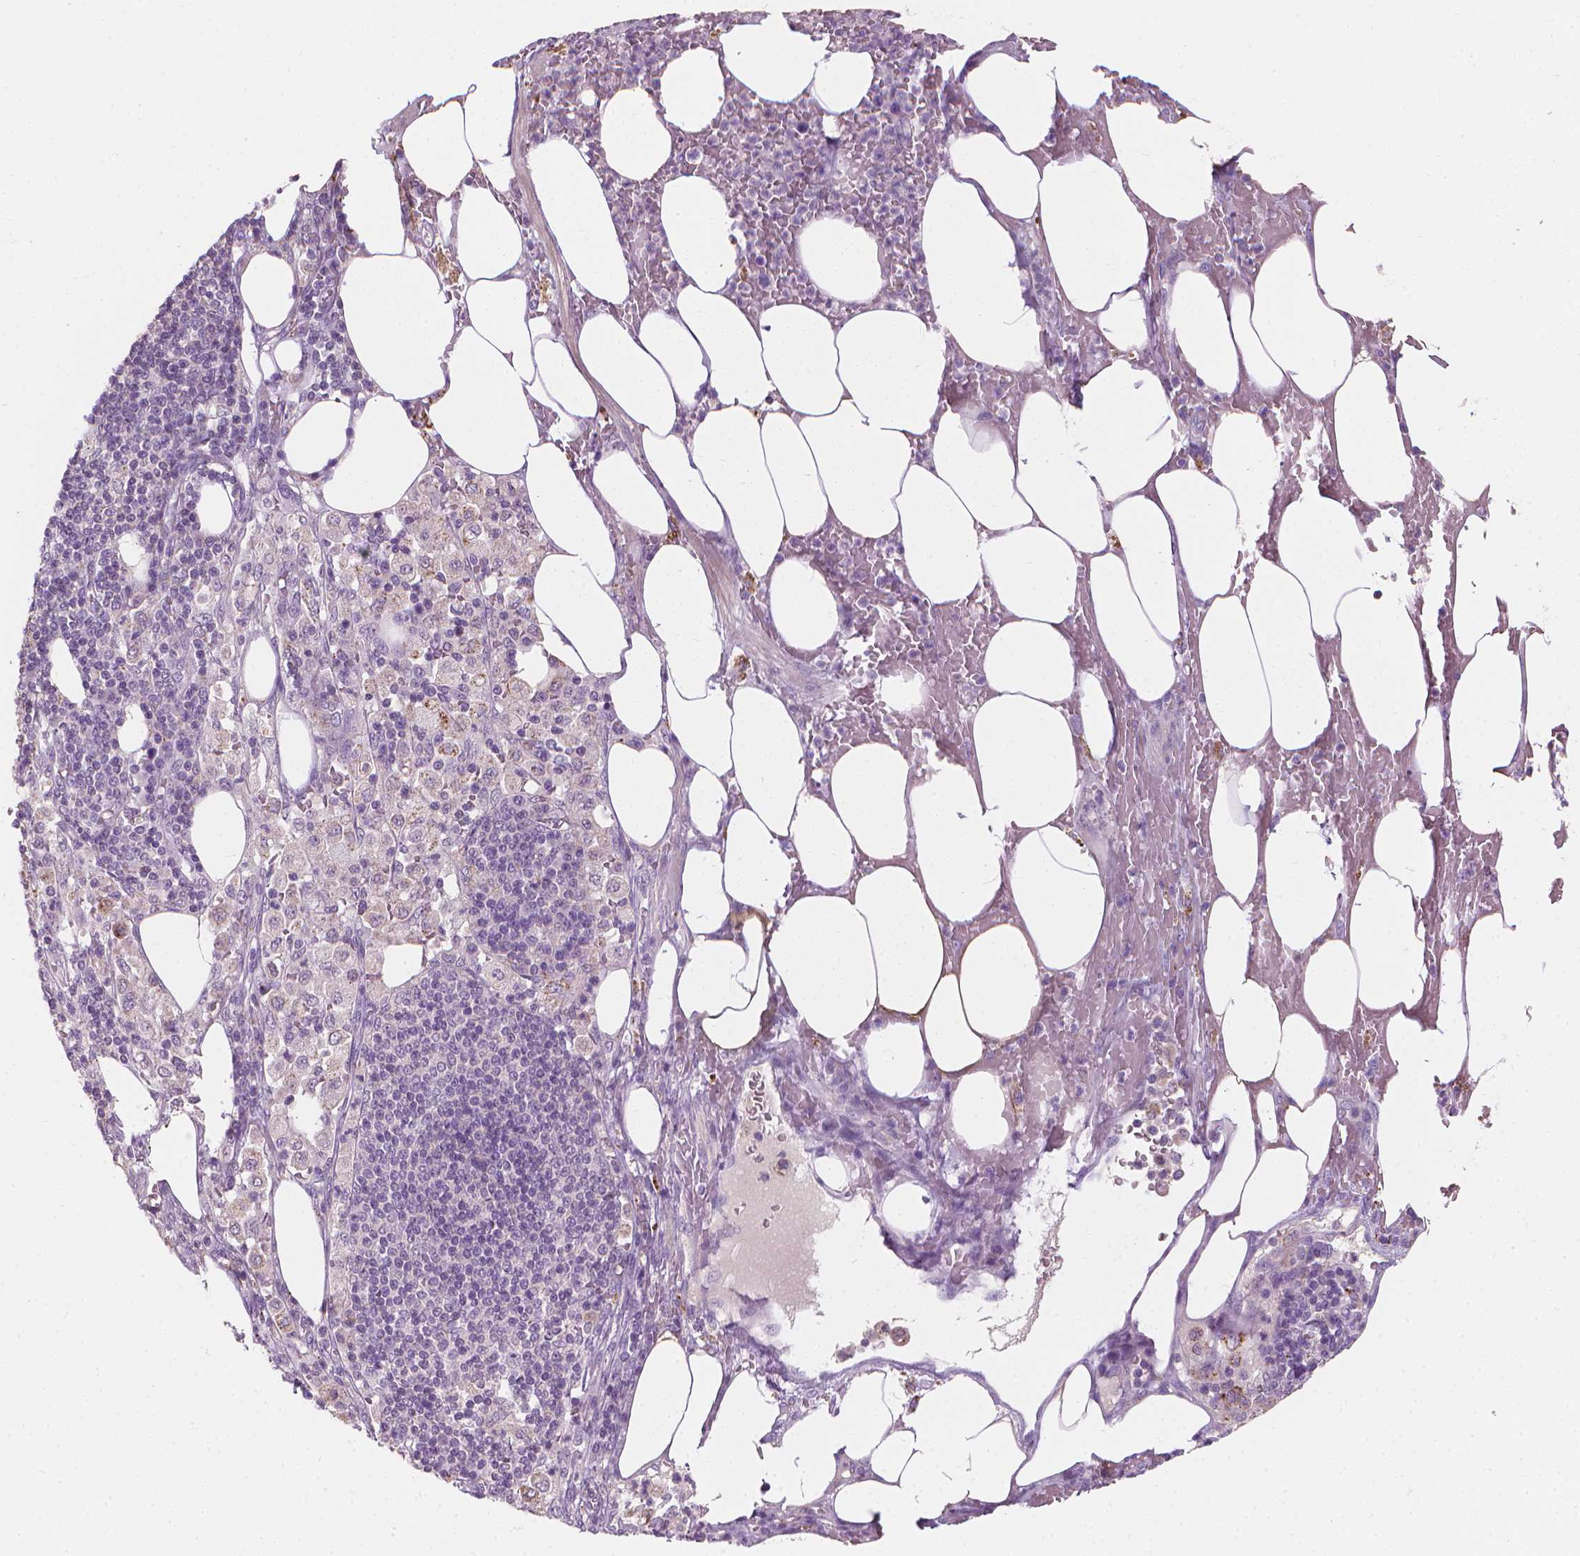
{"staining": {"intensity": "negative", "quantity": "none", "location": "none"}, "tissue": "pancreatic cancer", "cell_type": "Tumor cells", "image_type": "cancer", "snomed": [{"axis": "morphology", "description": "Adenocarcinoma, NOS"}, {"axis": "topography", "description": "Pancreas"}], "caption": "An immunohistochemistry image of pancreatic cancer is shown. There is no staining in tumor cells of pancreatic cancer.", "gene": "SAXO2", "patient": {"sex": "female", "age": 61}}